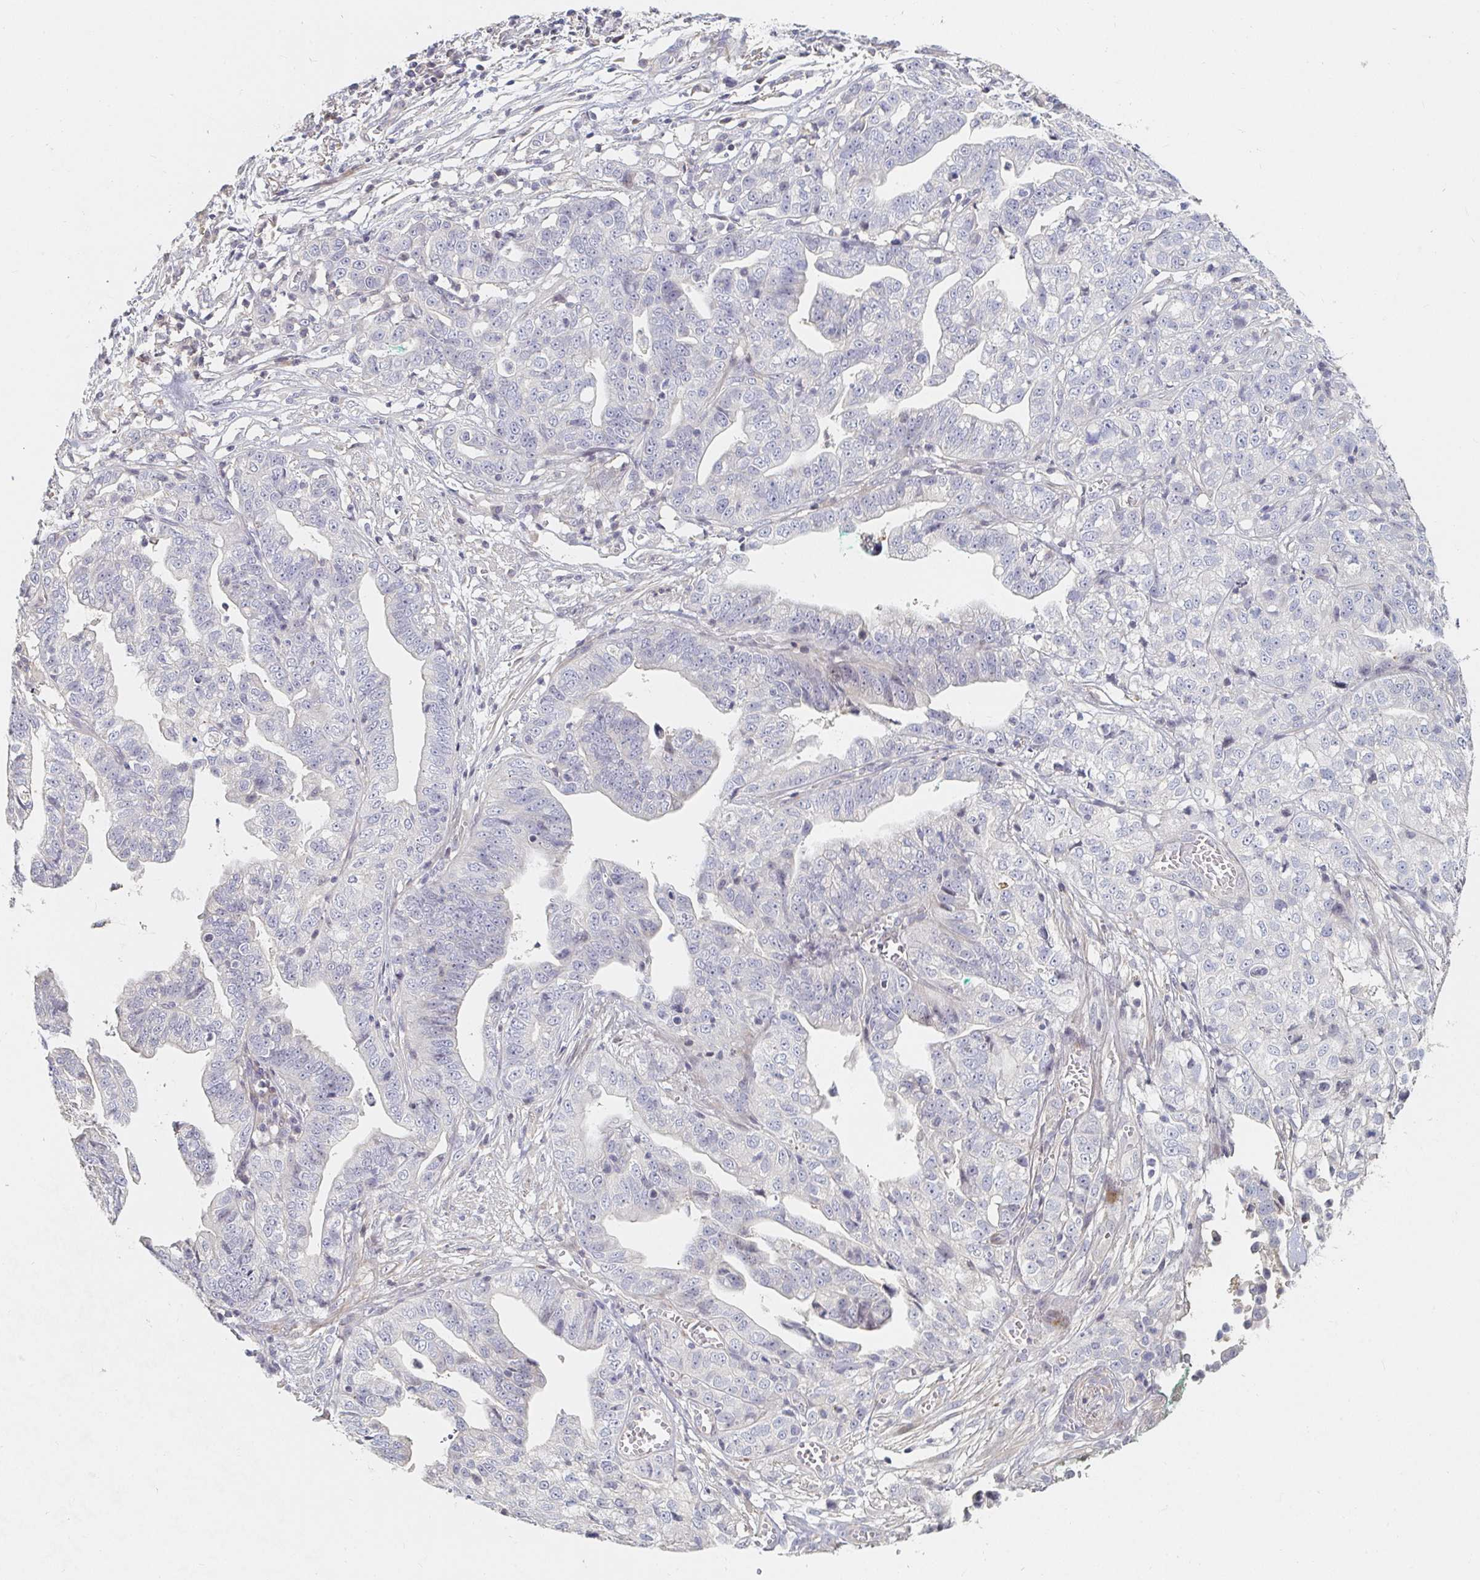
{"staining": {"intensity": "negative", "quantity": "none", "location": "none"}, "tissue": "stomach cancer", "cell_type": "Tumor cells", "image_type": "cancer", "snomed": [{"axis": "morphology", "description": "Adenocarcinoma, NOS"}, {"axis": "topography", "description": "Stomach, upper"}], "caption": "Tumor cells show no significant staining in stomach cancer (adenocarcinoma).", "gene": "NME9", "patient": {"sex": "female", "age": 67}}